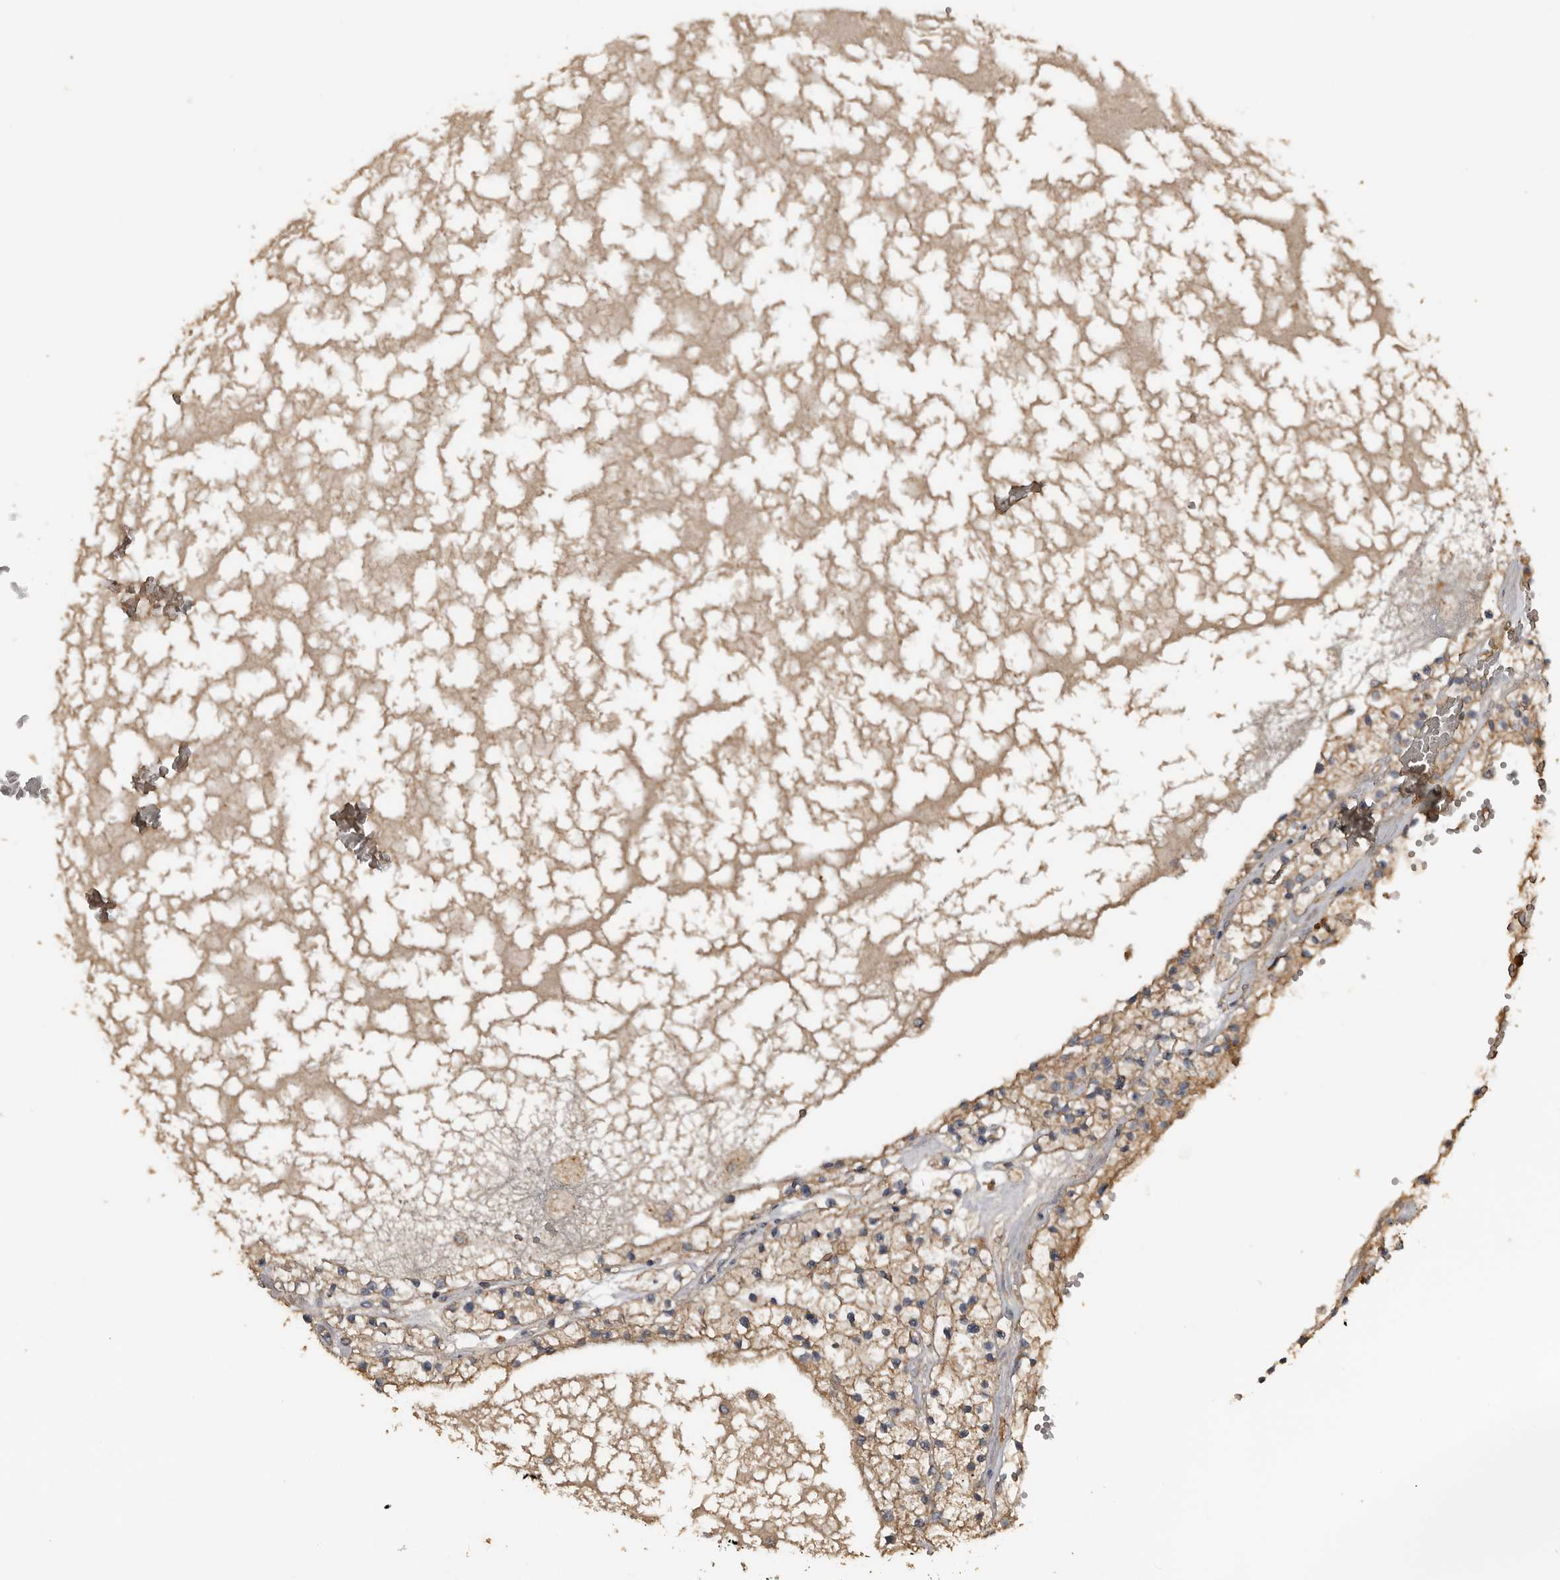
{"staining": {"intensity": "weak", "quantity": "25%-75%", "location": "cytoplasmic/membranous"}, "tissue": "renal cancer", "cell_type": "Tumor cells", "image_type": "cancer", "snomed": [{"axis": "morphology", "description": "Normal tissue, NOS"}, {"axis": "morphology", "description": "Adenocarcinoma, NOS"}, {"axis": "topography", "description": "Kidney"}], "caption": "Human renal cancer (adenocarcinoma) stained with a brown dye shows weak cytoplasmic/membranous positive staining in approximately 25%-75% of tumor cells.", "gene": "HYAL4", "patient": {"sex": "male", "age": 68}}